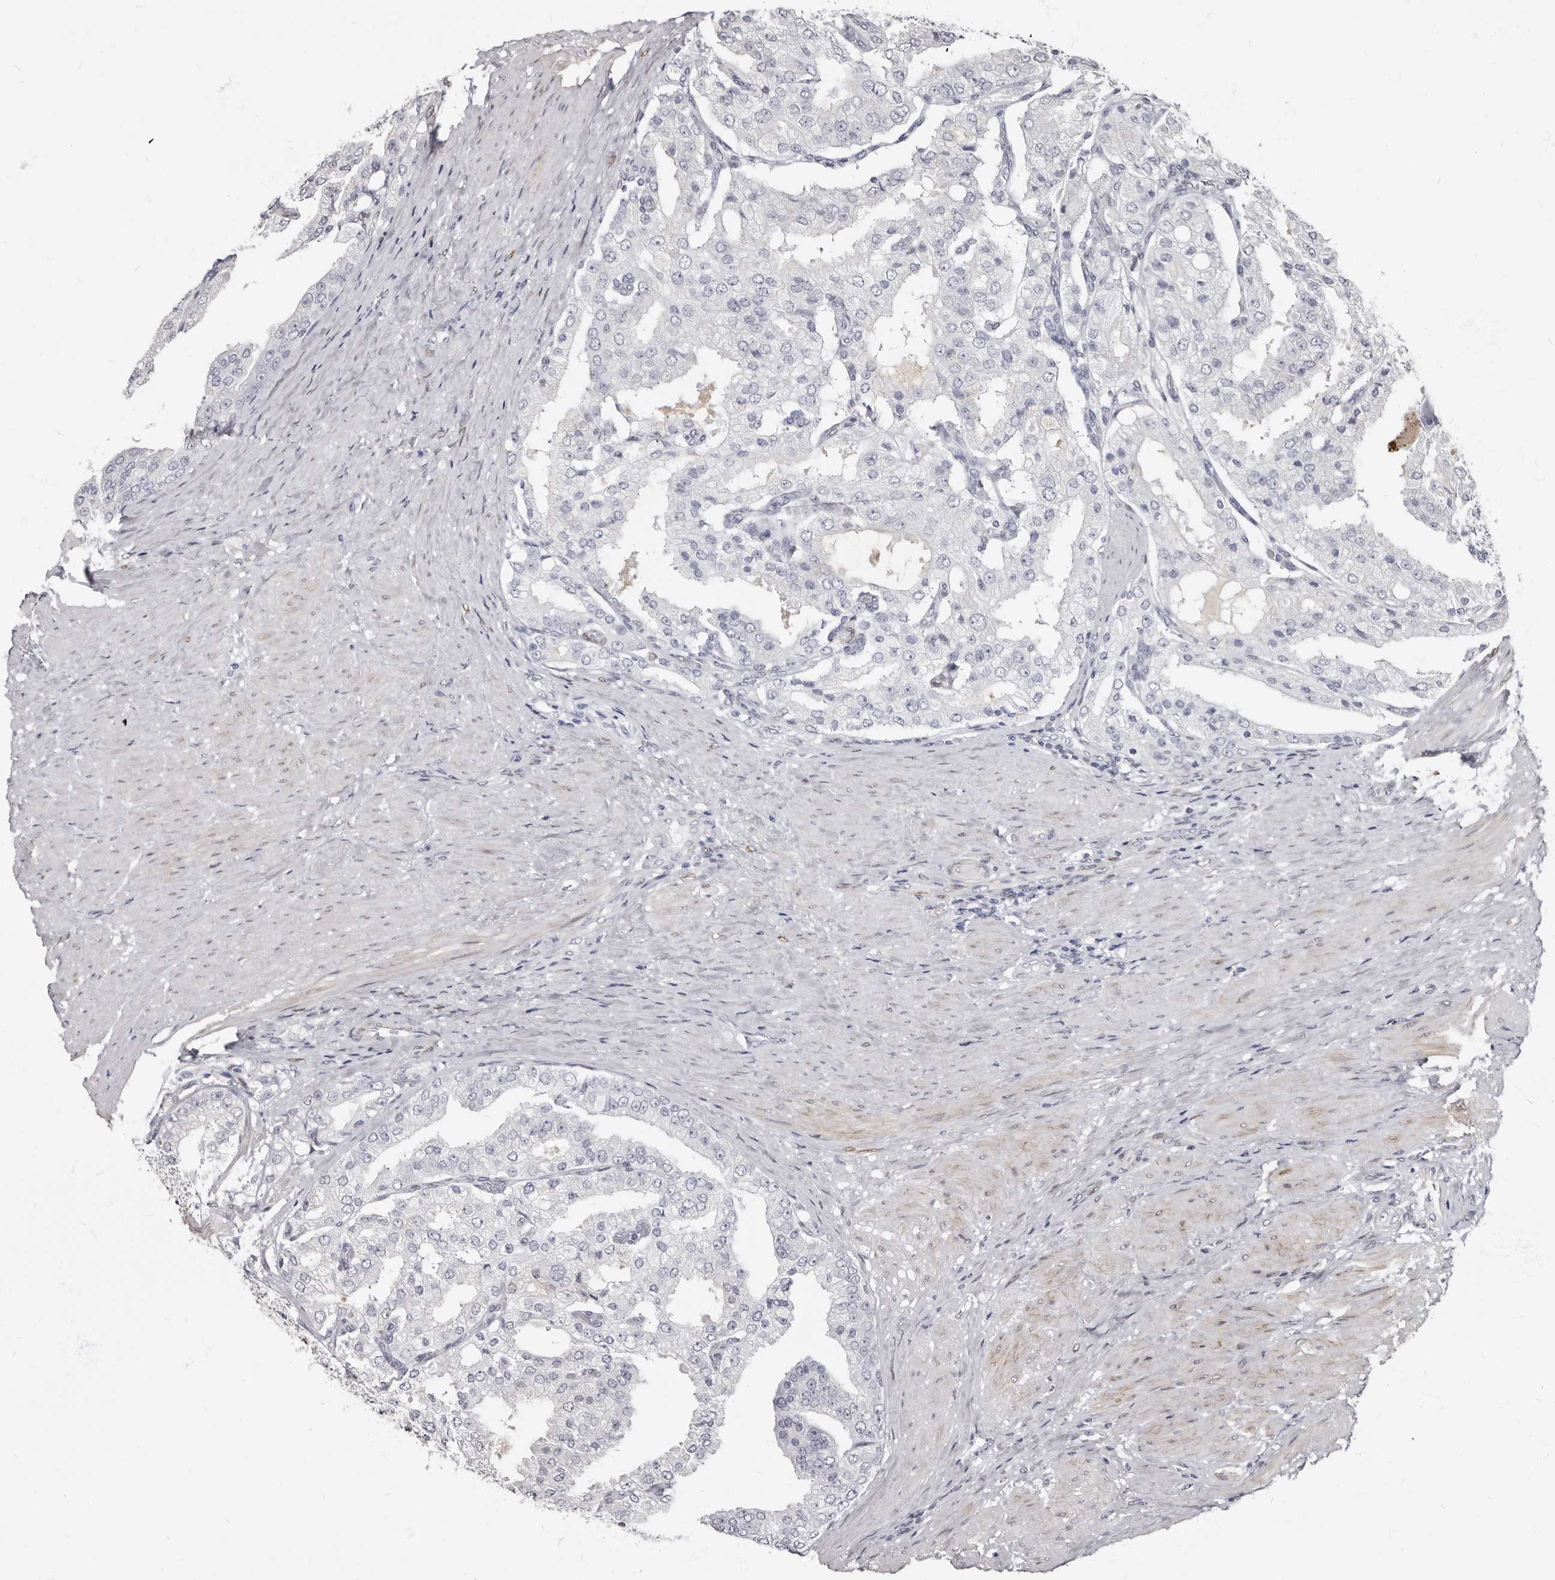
{"staining": {"intensity": "negative", "quantity": "none", "location": "none"}, "tissue": "prostate cancer", "cell_type": "Tumor cells", "image_type": "cancer", "snomed": [{"axis": "morphology", "description": "Adenocarcinoma, High grade"}, {"axis": "topography", "description": "Prostate"}], "caption": "Immunohistochemistry (IHC) histopathology image of adenocarcinoma (high-grade) (prostate) stained for a protein (brown), which displays no expression in tumor cells. (DAB immunohistochemistry (IHC) visualized using brightfield microscopy, high magnification).", "gene": "MRGPRF", "patient": {"sex": "male", "age": 50}}